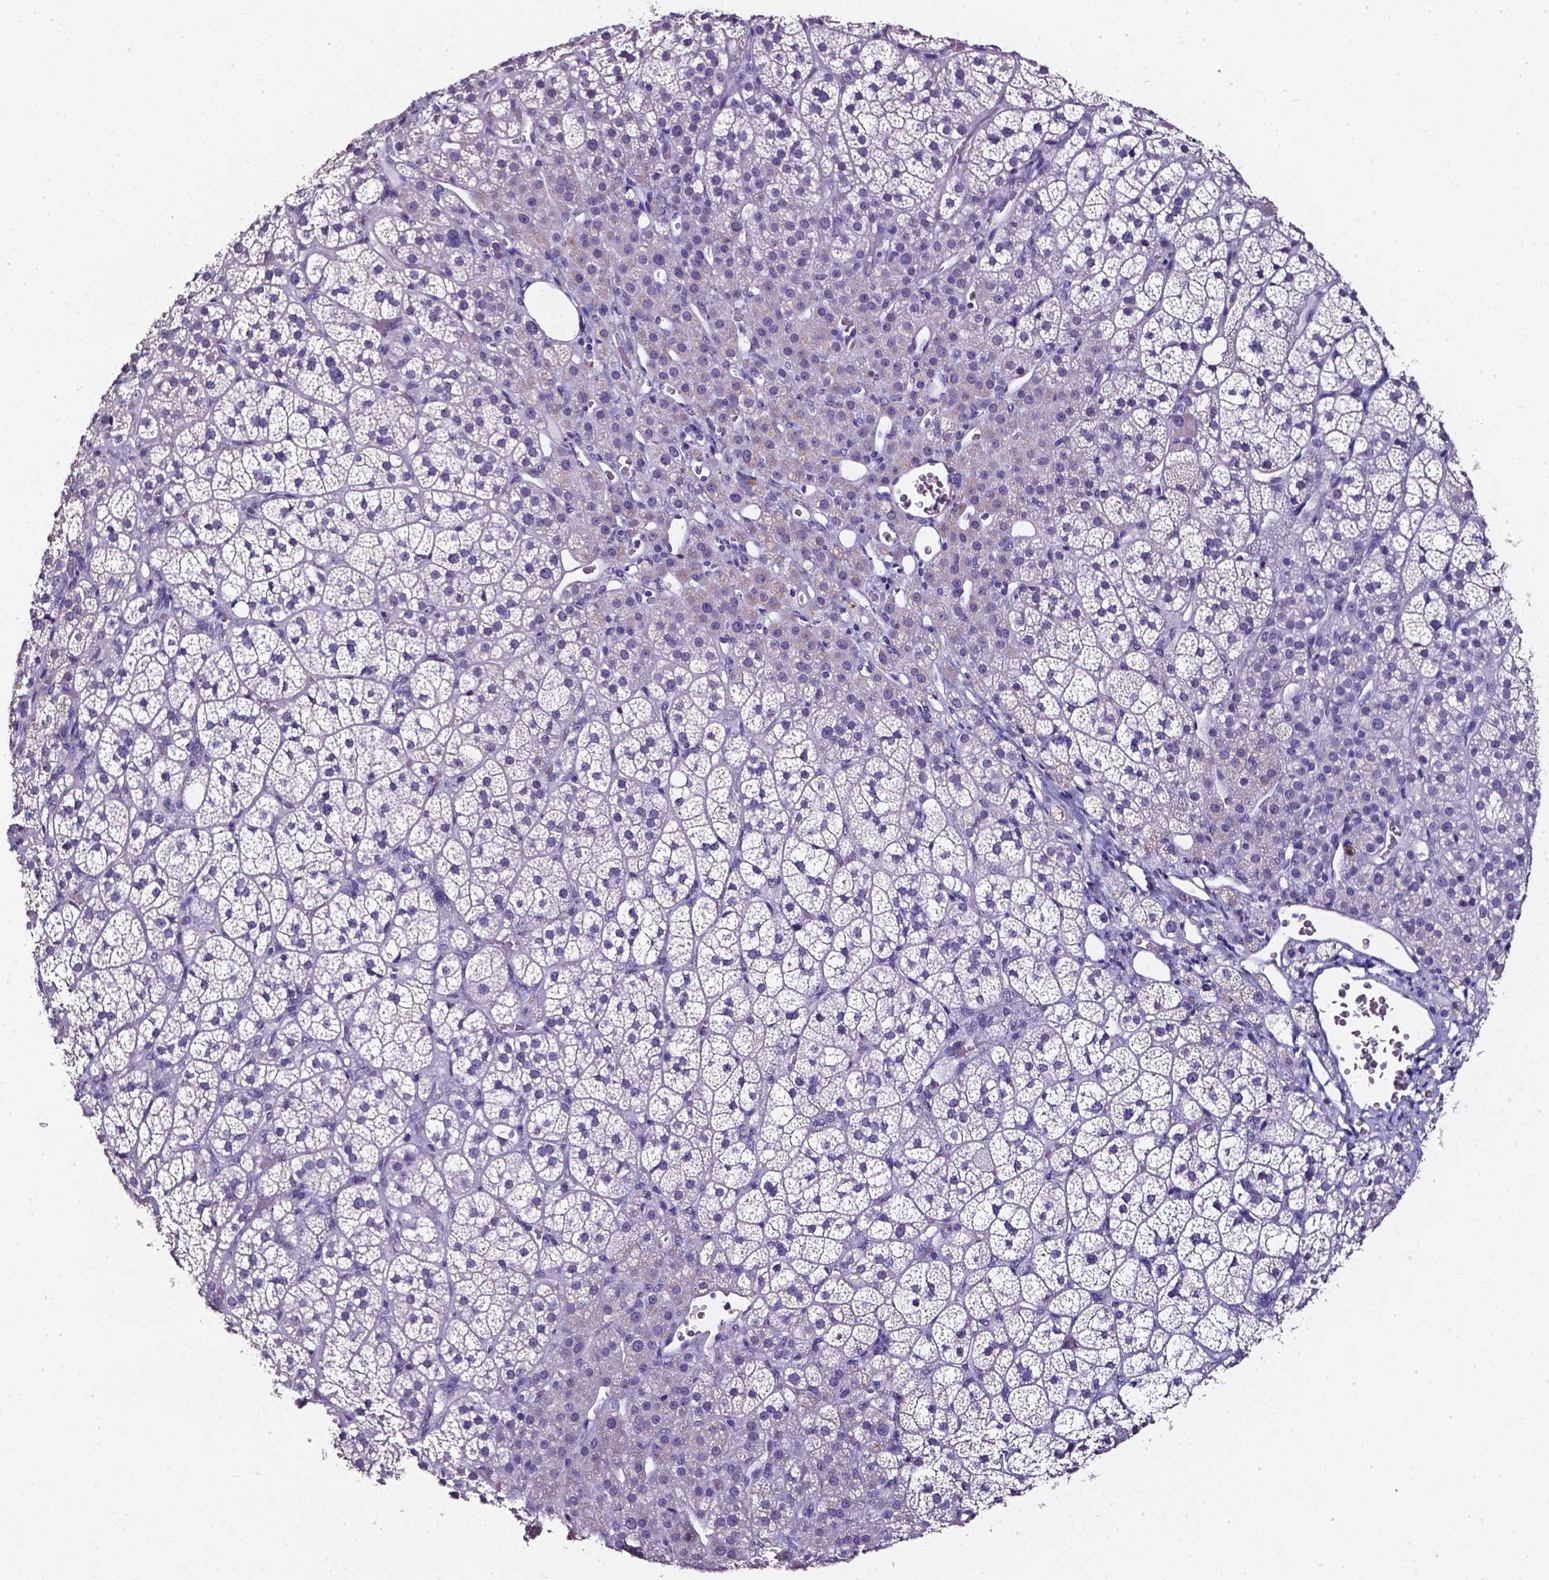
{"staining": {"intensity": "negative", "quantity": "none", "location": "none"}, "tissue": "adrenal gland", "cell_type": "Glandular cells", "image_type": "normal", "snomed": [{"axis": "morphology", "description": "Normal tissue, NOS"}, {"axis": "topography", "description": "Adrenal gland"}], "caption": "Immunohistochemistry histopathology image of benign human adrenal gland stained for a protein (brown), which exhibits no staining in glandular cells. (Stains: DAB (3,3'-diaminobenzidine) immunohistochemistry (IHC) with hematoxylin counter stain, Microscopy: brightfield microscopy at high magnification).", "gene": "DEFA5", "patient": {"sex": "female", "age": 60}}